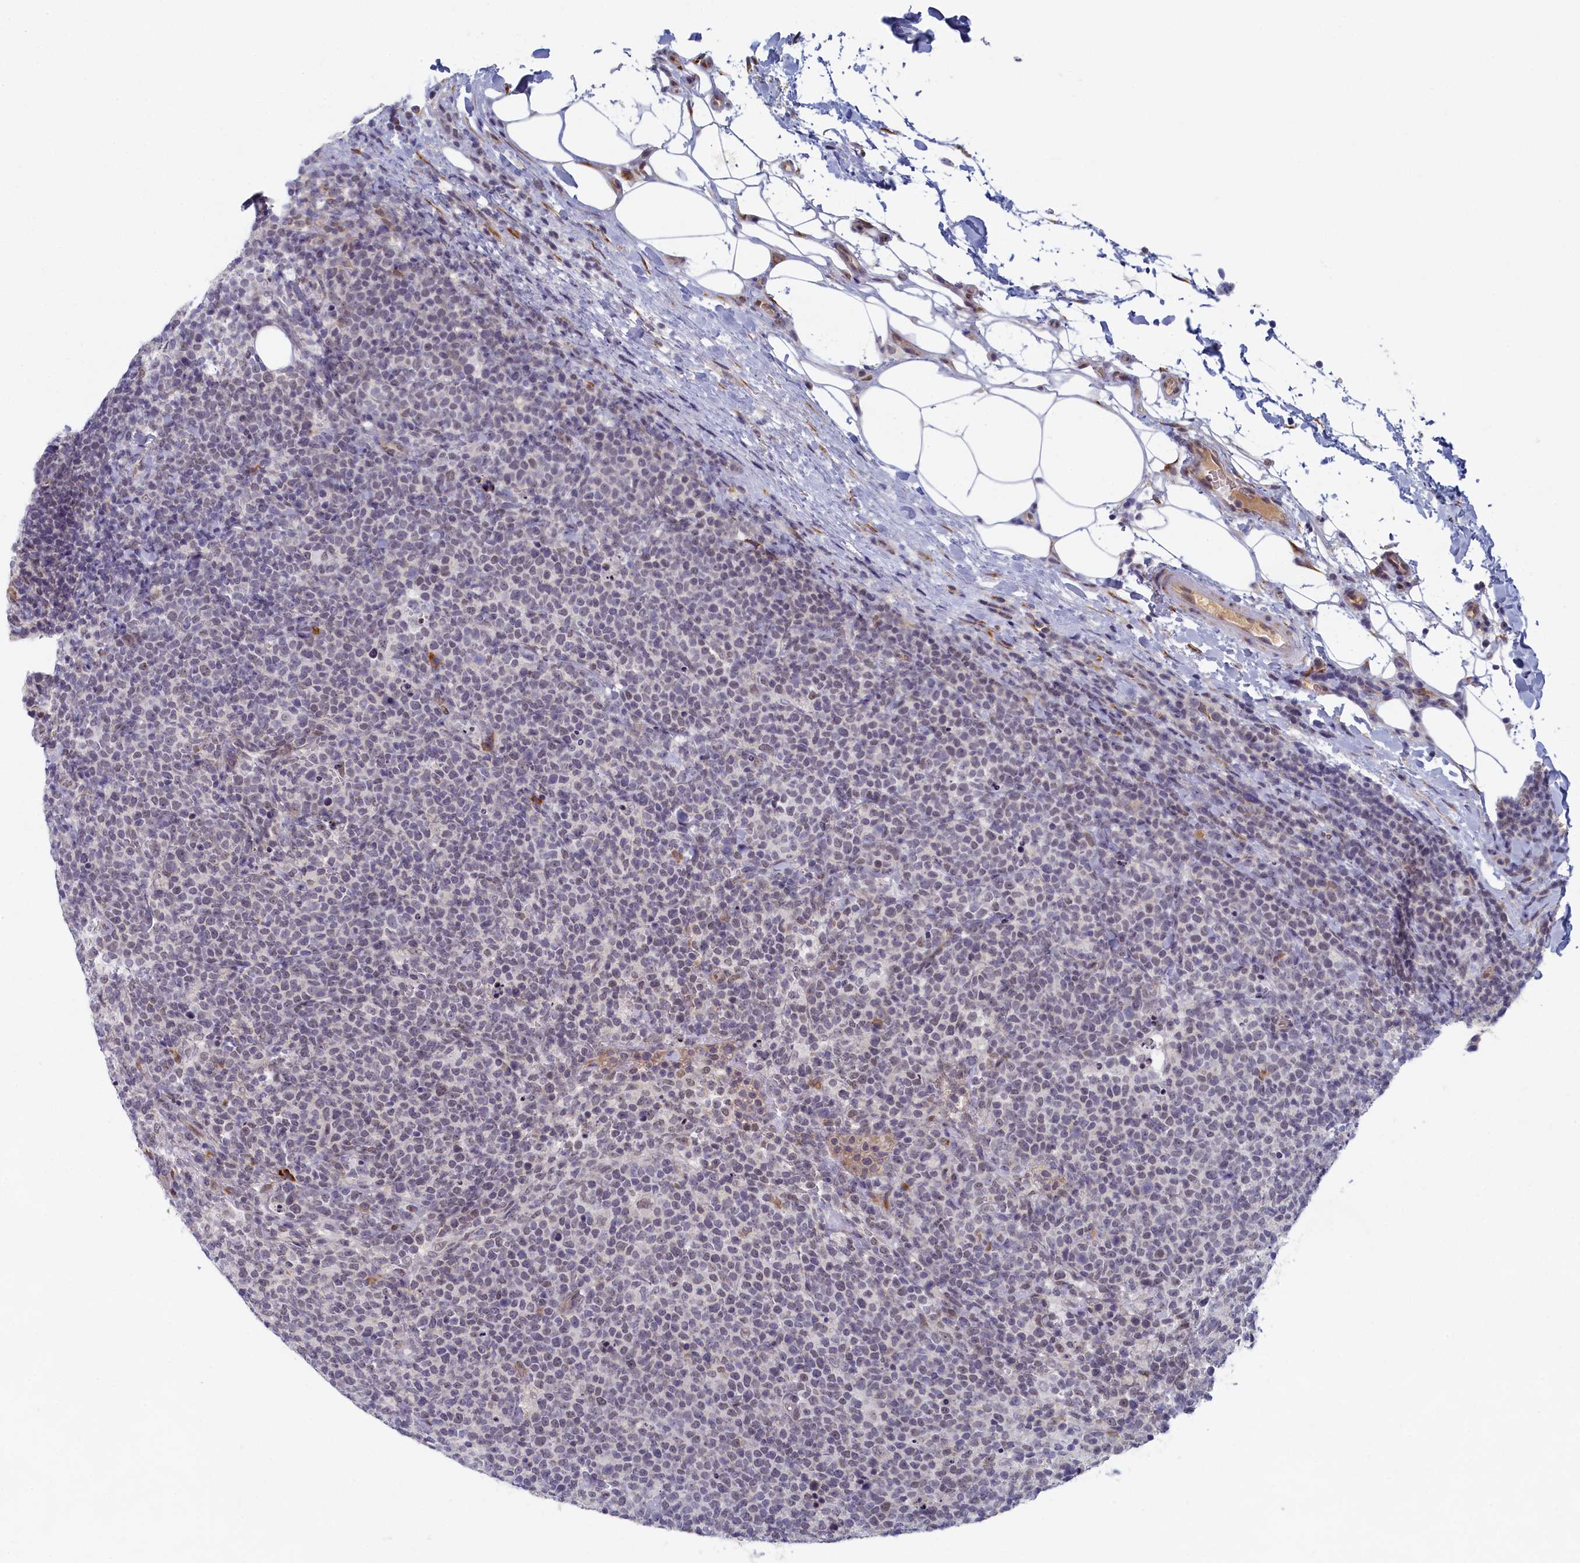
{"staining": {"intensity": "negative", "quantity": "none", "location": "none"}, "tissue": "lymphoma", "cell_type": "Tumor cells", "image_type": "cancer", "snomed": [{"axis": "morphology", "description": "Malignant lymphoma, non-Hodgkin's type, High grade"}, {"axis": "topography", "description": "Lymph node"}], "caption": "Immunohistochemical staining of malignant lymphoma, non-Hodgkin's type (high-grade) shows no significant positivity in tumor cells.", "gene": "DNAJC17", "patient": {"sex": "male", "age": 61}}